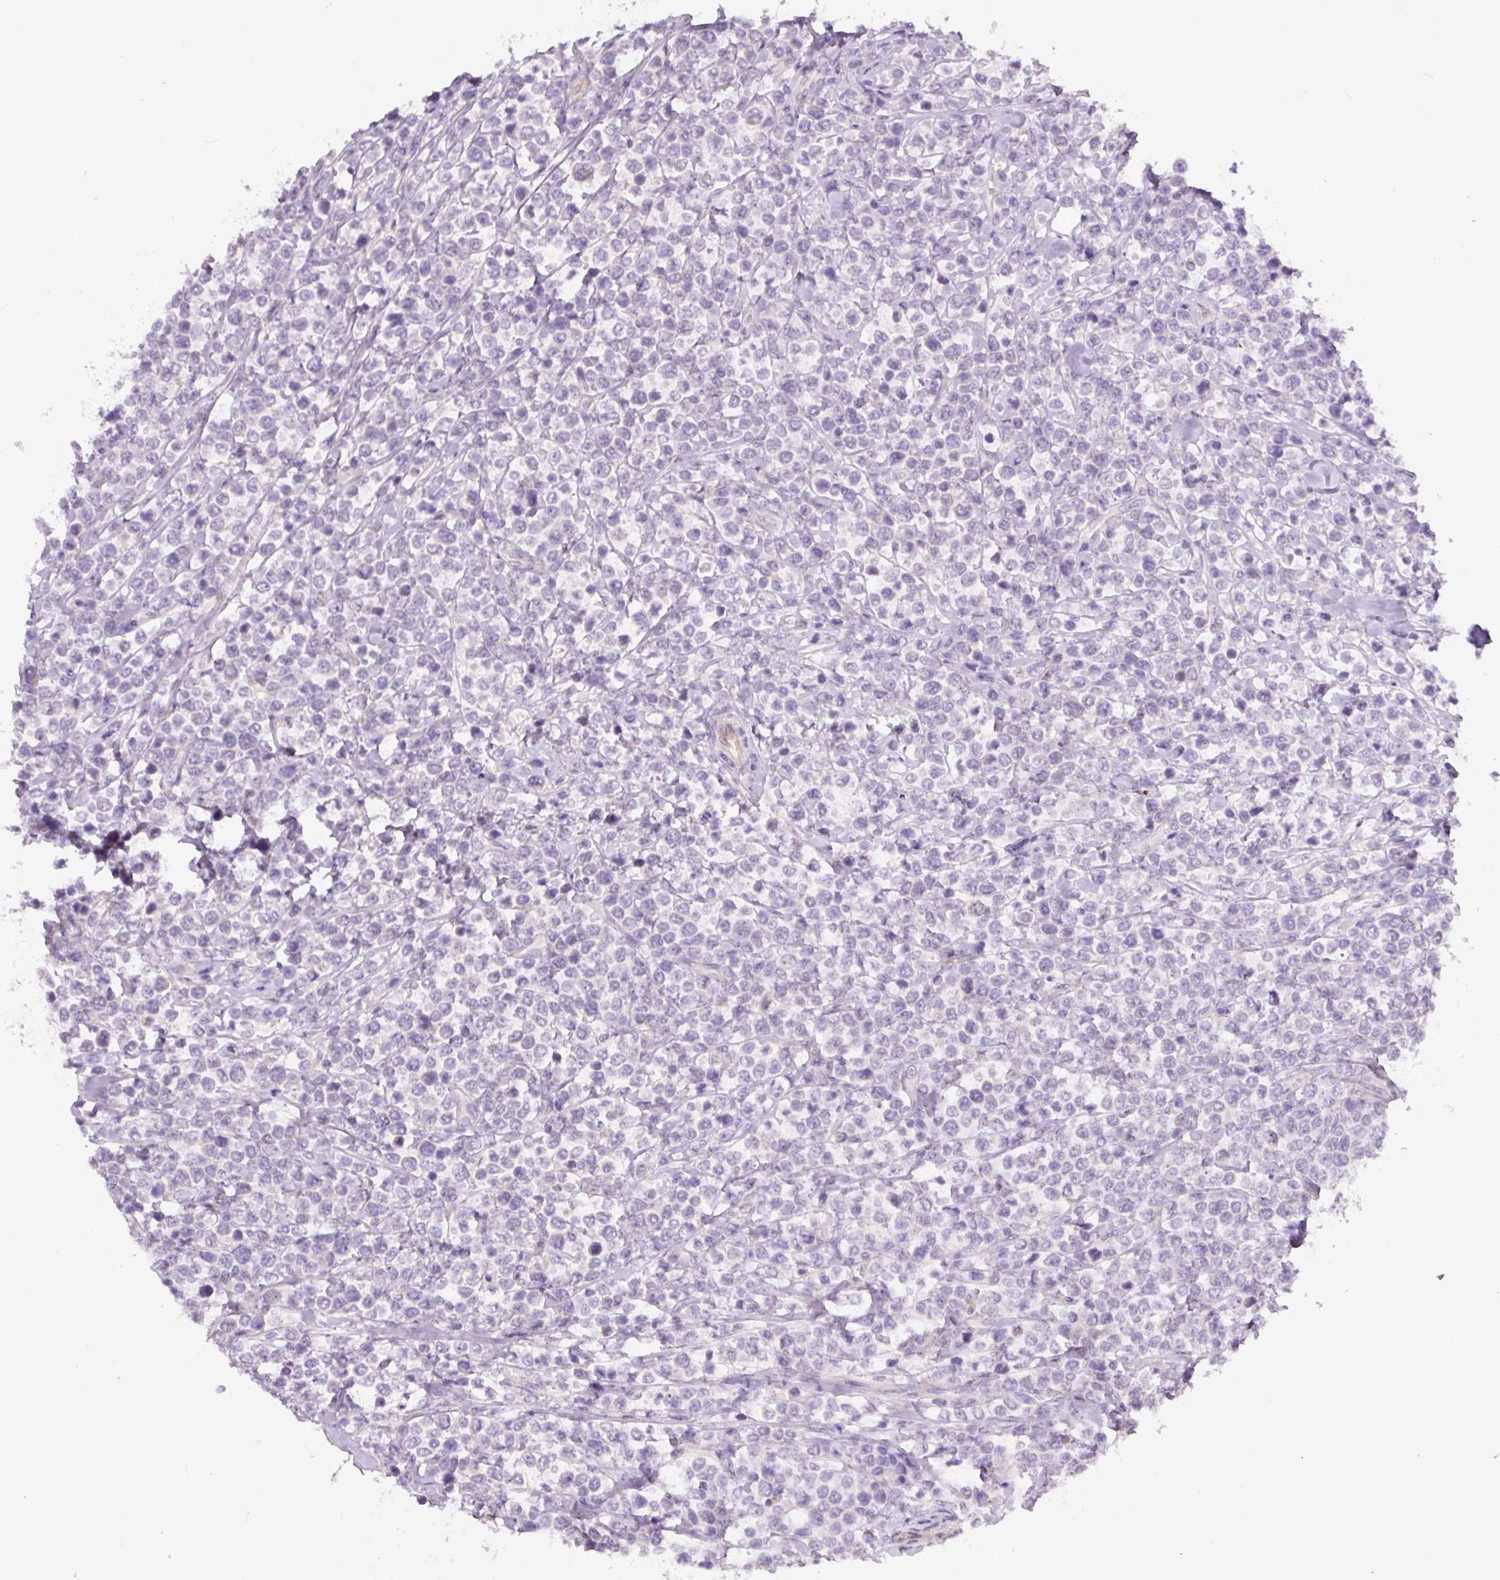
{"staining": {"intensity": "negative", "quantity": "none", "location": "none"}, "tissue": "lymphoma", "cell_type": "Tumor cells", "image_type": "cancer", "snomed": [{"axis": "morphology", "description": "Malignant lymphoma, non-Hodgkin's type, Low grade"}, {"axis": "topography", "description": "Lymph node"}], "caption": "Immunohistochemistry (IHC) photomicrograph of human lymphoma stained for a protein (brown), which shows no positivity in tumor cells.", "gene": "ASRGL1", "patient": {"sex": "male", "age": 60}}